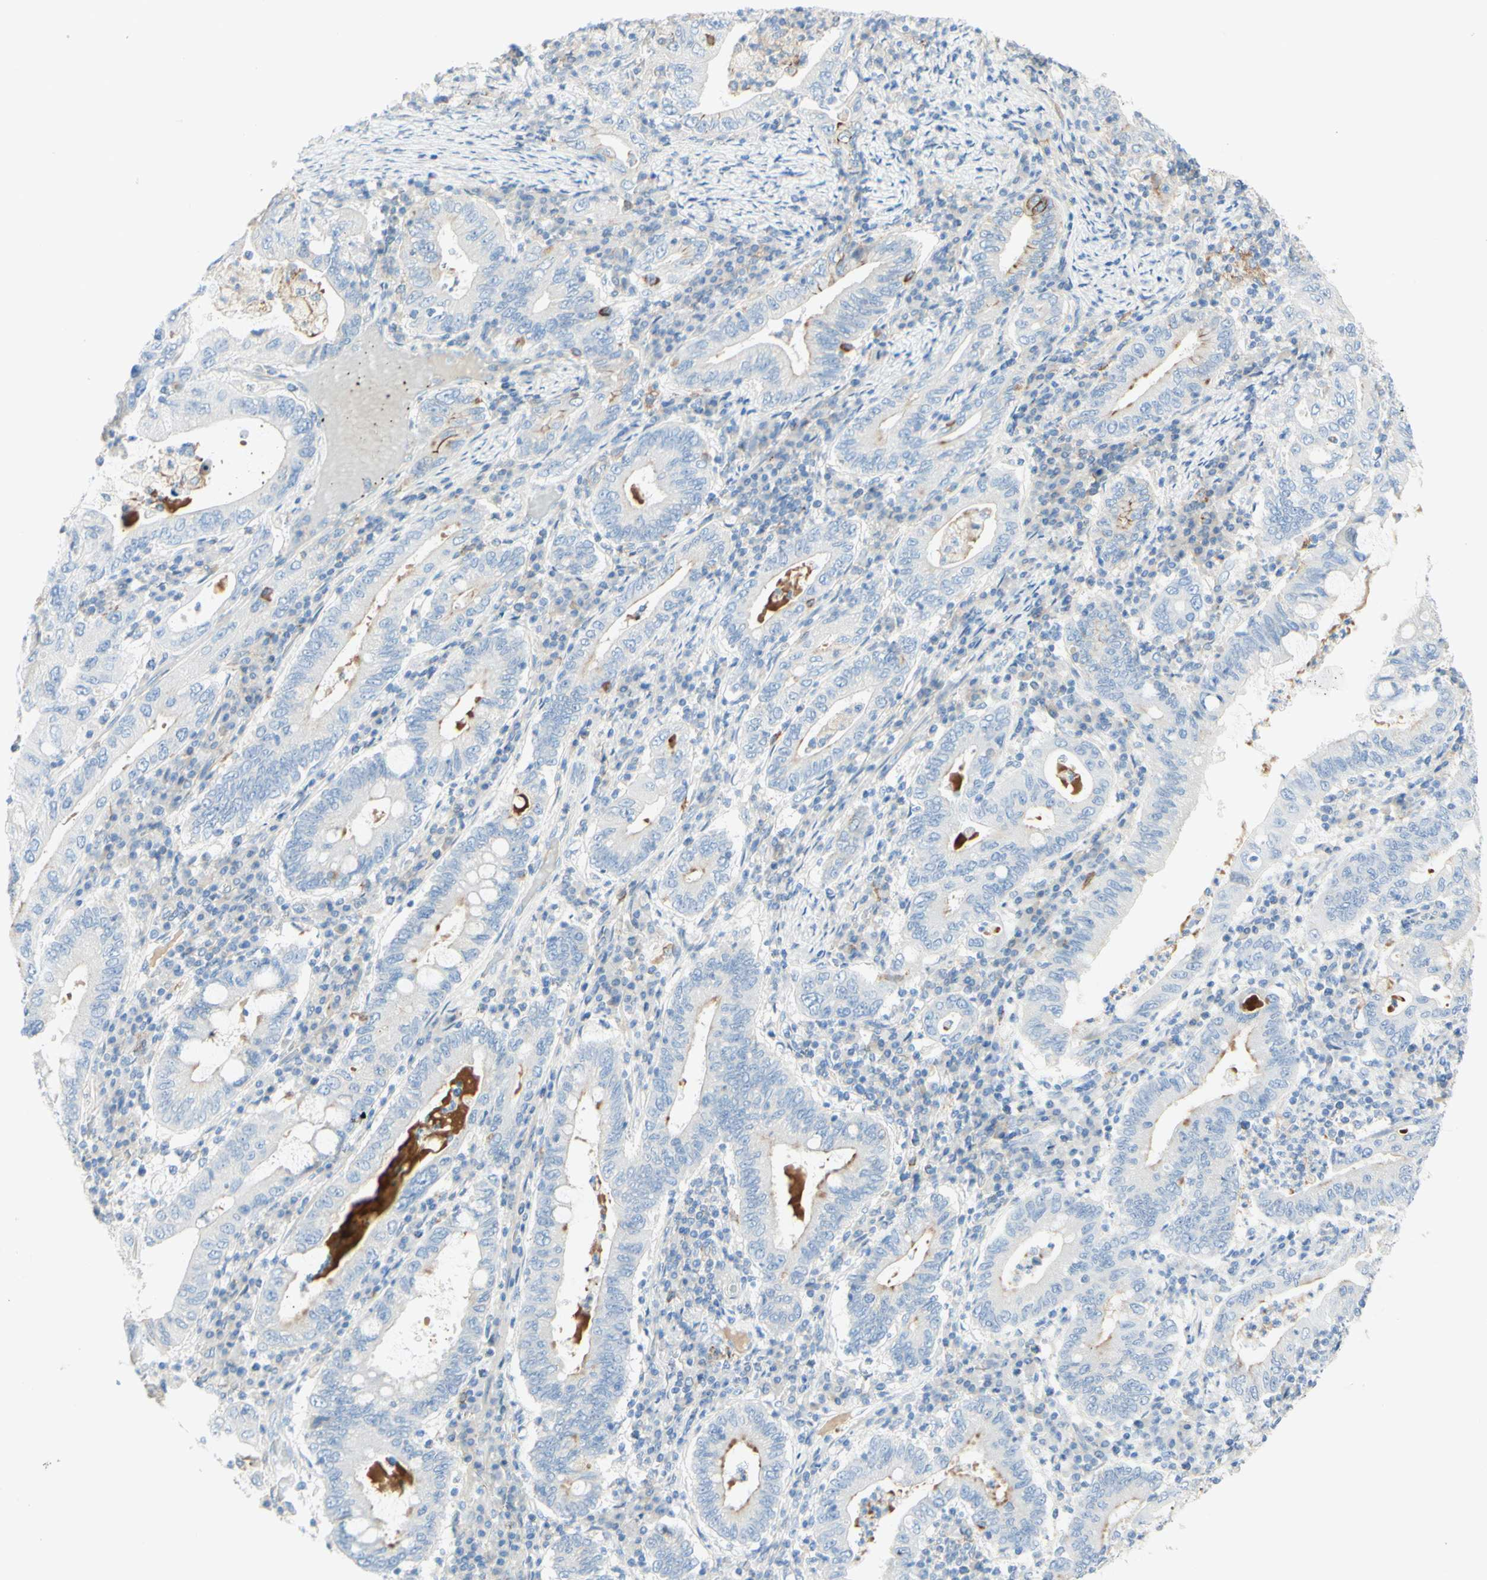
{"staining": {"intensity": "negative", "quantity": "none", "location": "none"}, "tissue": "stomach cancer", "cell_type": "Tumor cells", "image_type": "cancer", "snomed": [{"axis": "morphology", "description": "Normal tissue, NOS"}, {"axis": "morphology", "description": "Adenocarcinoma, NOS"}, {"axis": "topography", "description": "Esophagus"}, {"axis": "topography", "description": "Stomach, upper"}, {"axis": "topography", "description": "Peripheral nerve tissue"}], "caption": "Adenocarcinoma (stomach) stained for a protein using immunohistochemistry (IHC) demonstrates no staining tumor cells.", "gene": "ALCAM", "patient": {"sex": "male", "age": 62}}